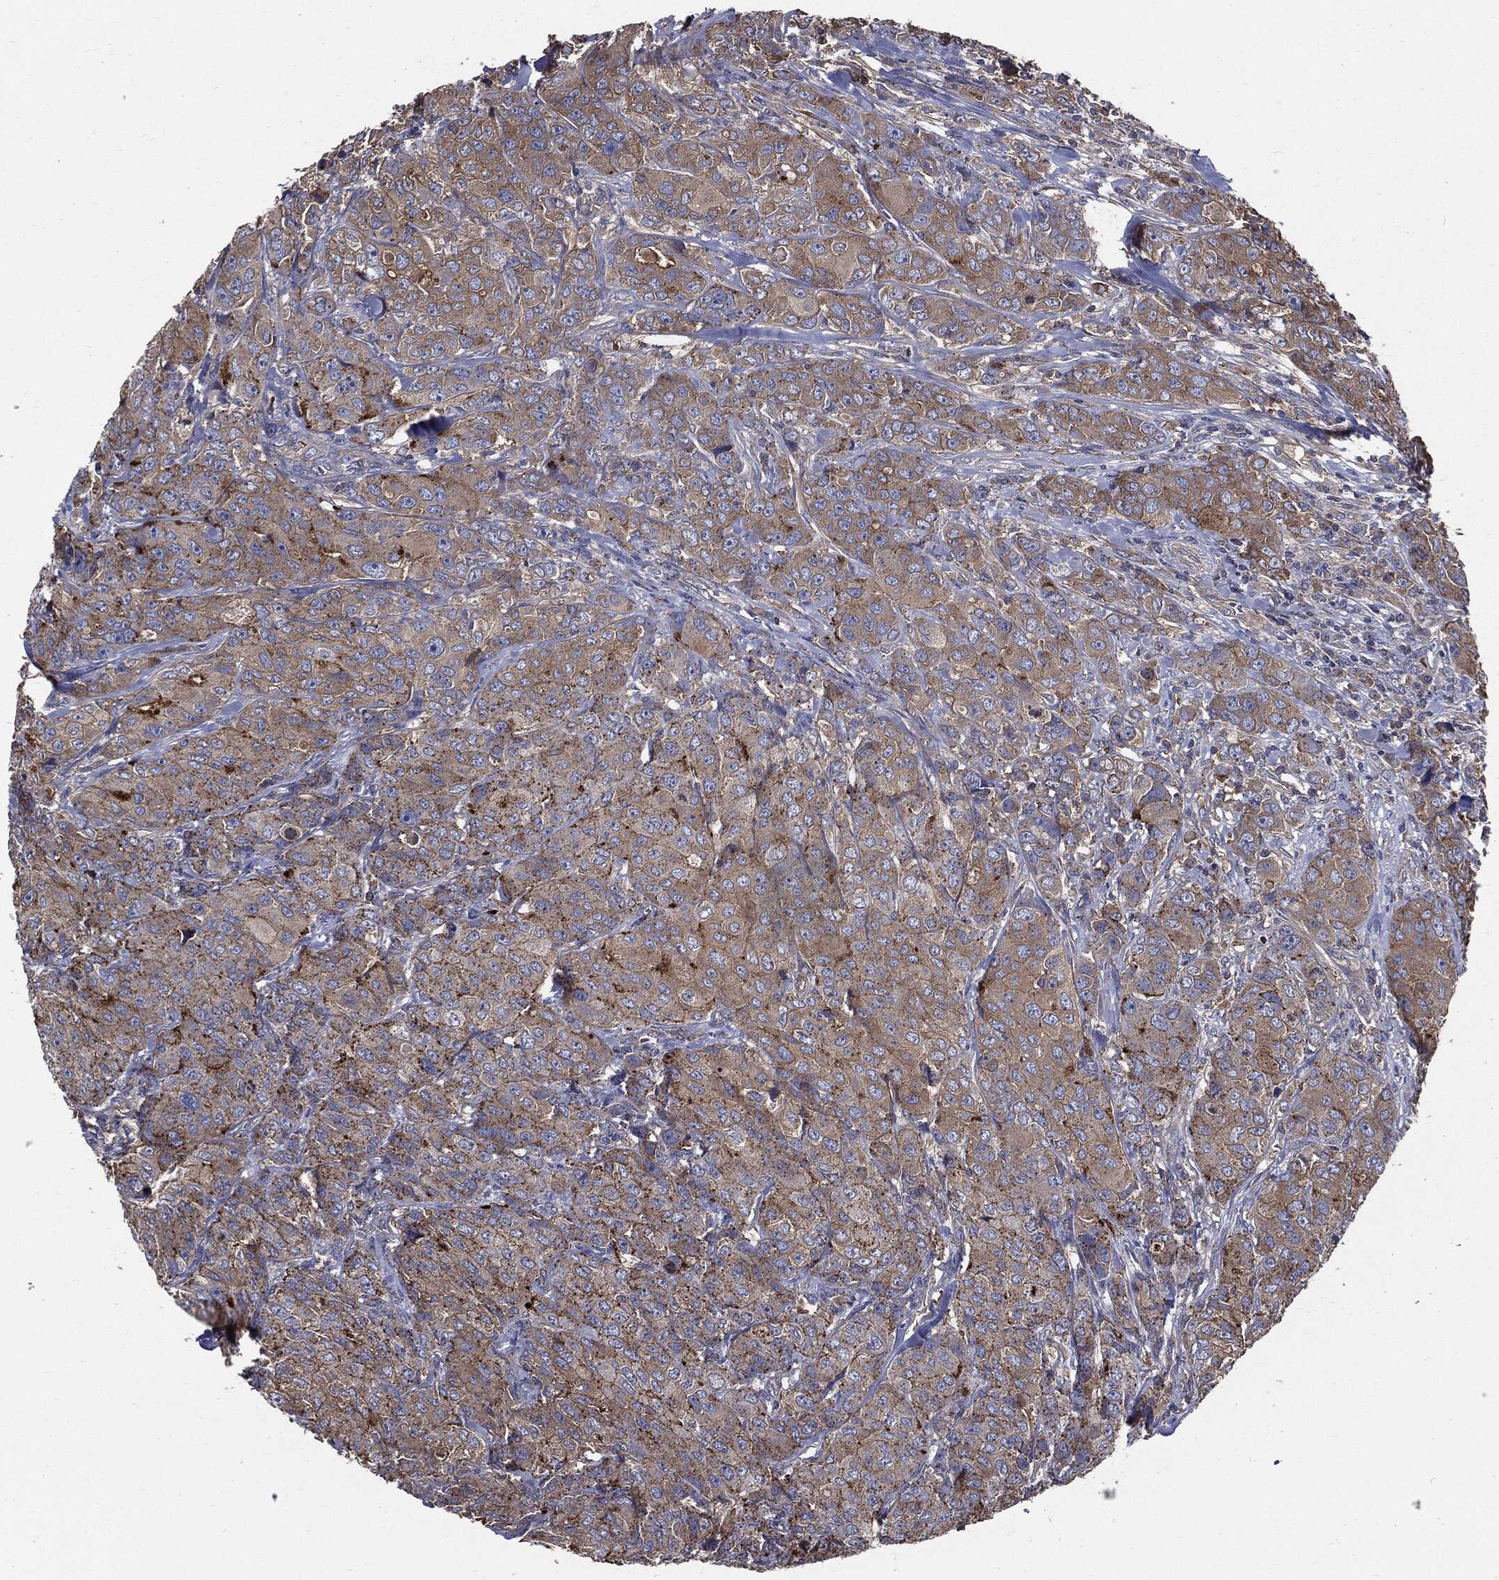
{"staining": {"intensity": "moderate", "quantity": ">75%", "location": "cytoplasmic/membranous"}, "tissue": "breast cancer", "cell_type": "Tumor cells", "image_type": "cancer", "snomed": [{"axis": "morphology", "description": "Duct carcinoma"}, {"axis": "topography", "description": "Breast"}], "caption": "Infiltrating ductal carcinoma (breast) stained with a protein marker reveals moderate staining in tumor cells.", "gene": "PDCD6IP", "patient": {"sex": "female", "age": 43}}